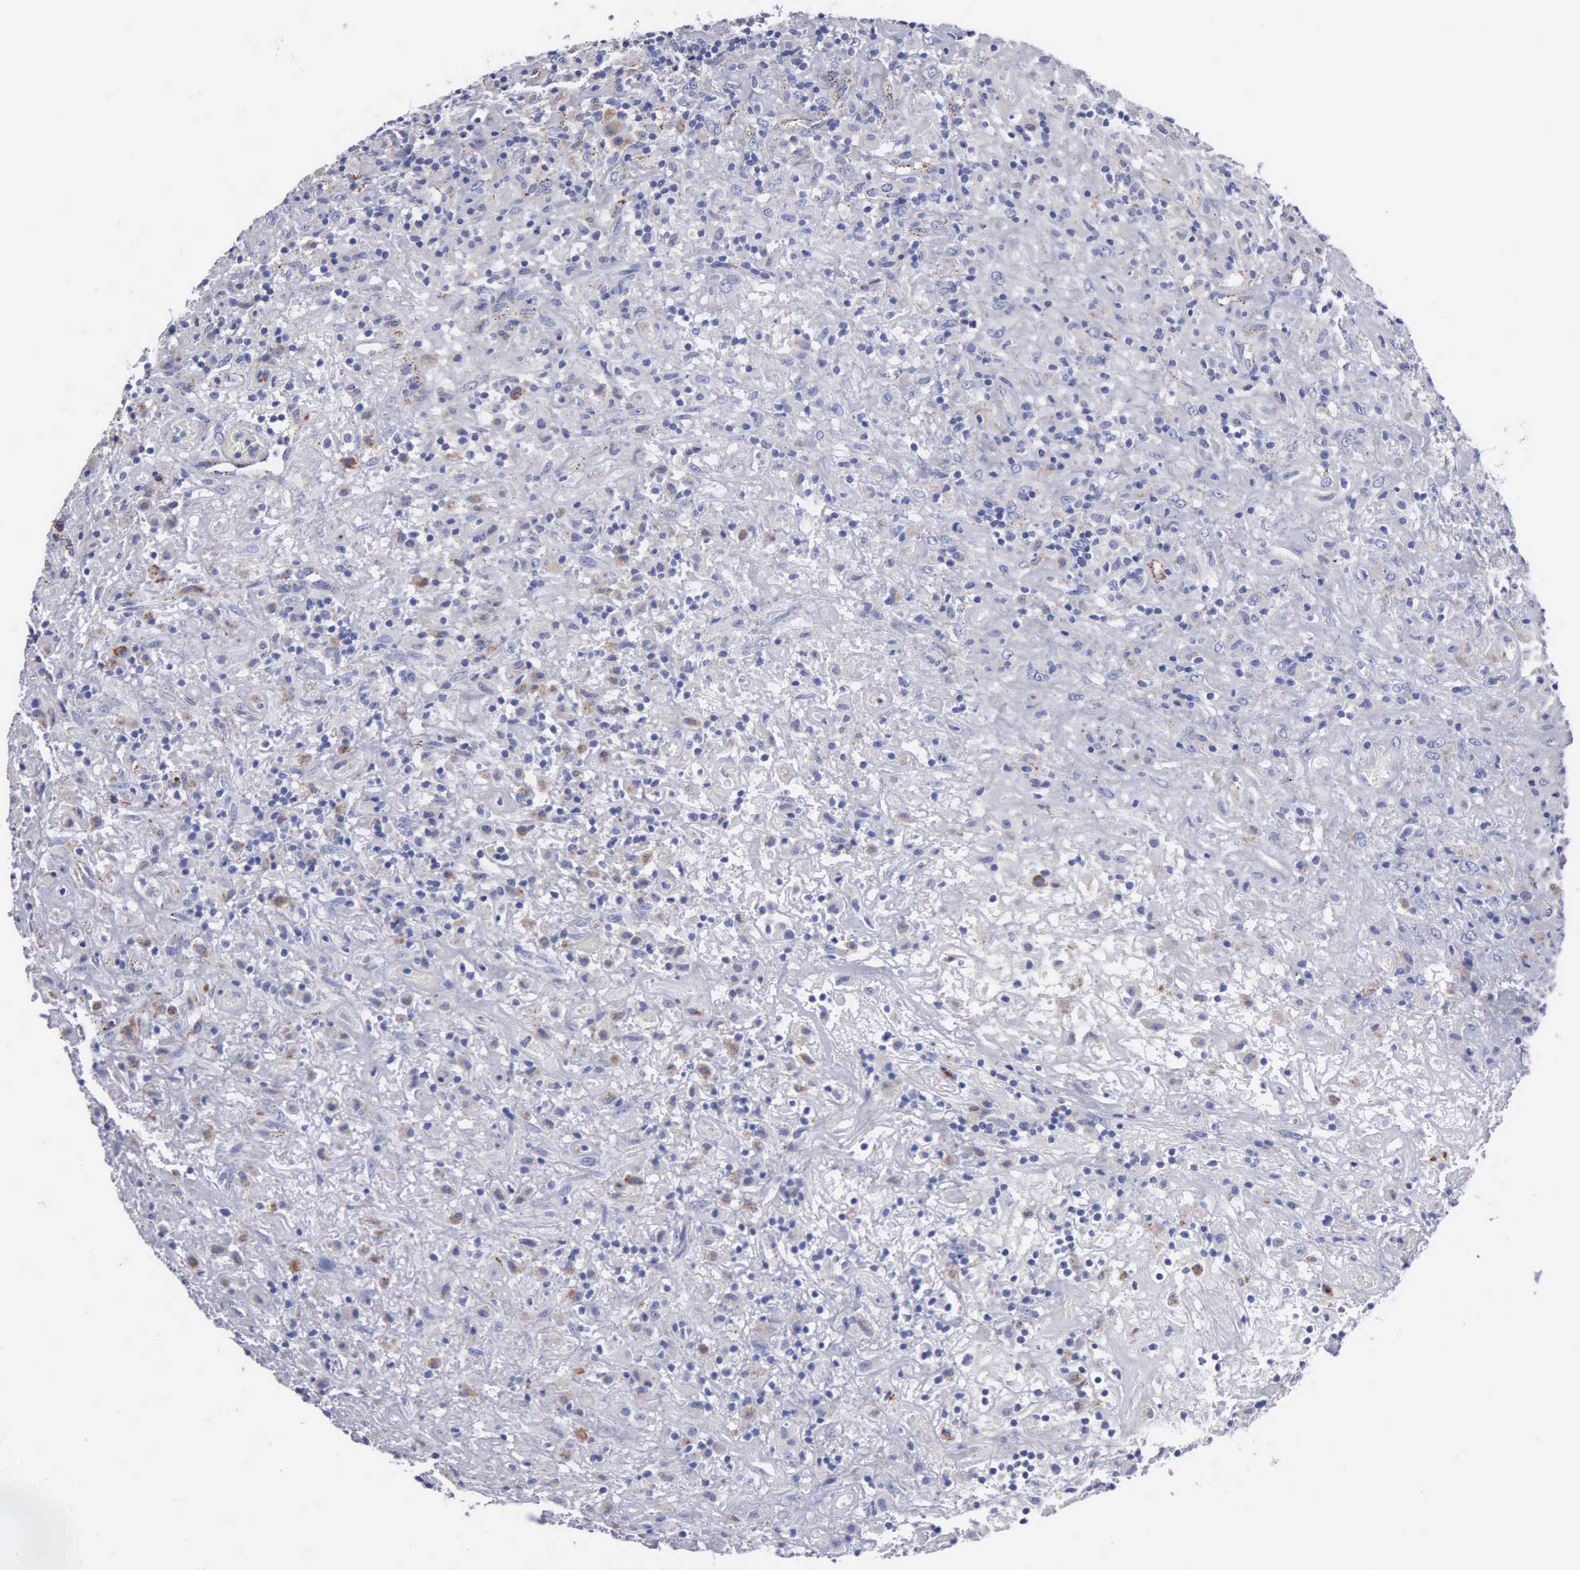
{"staining": {"intensity": "negative", "quantity": "none", "location": "none"}, "tissue": "lymphoma", "cell_type": "Tumor cells", "image_type": "cancer", "snomed": [{"axis": "morphology", "description": "Hodgkin's disease, NOS"}, {"axis": "topography", "description": "Lymph node"}], "caption": "High magnification brightfield microscopy of Hodgkin's disease stained with DAB (brown) and counterstained with hematoxylin (blue): tumor cells show no significant positivity. Brightfield microscopy of immunohistochemistry stained with DAB (brown) and hematoxylin (blue), captured at high magnification.", "gene": "CTSL", "patient": {"sex": "male", "age": 46}}